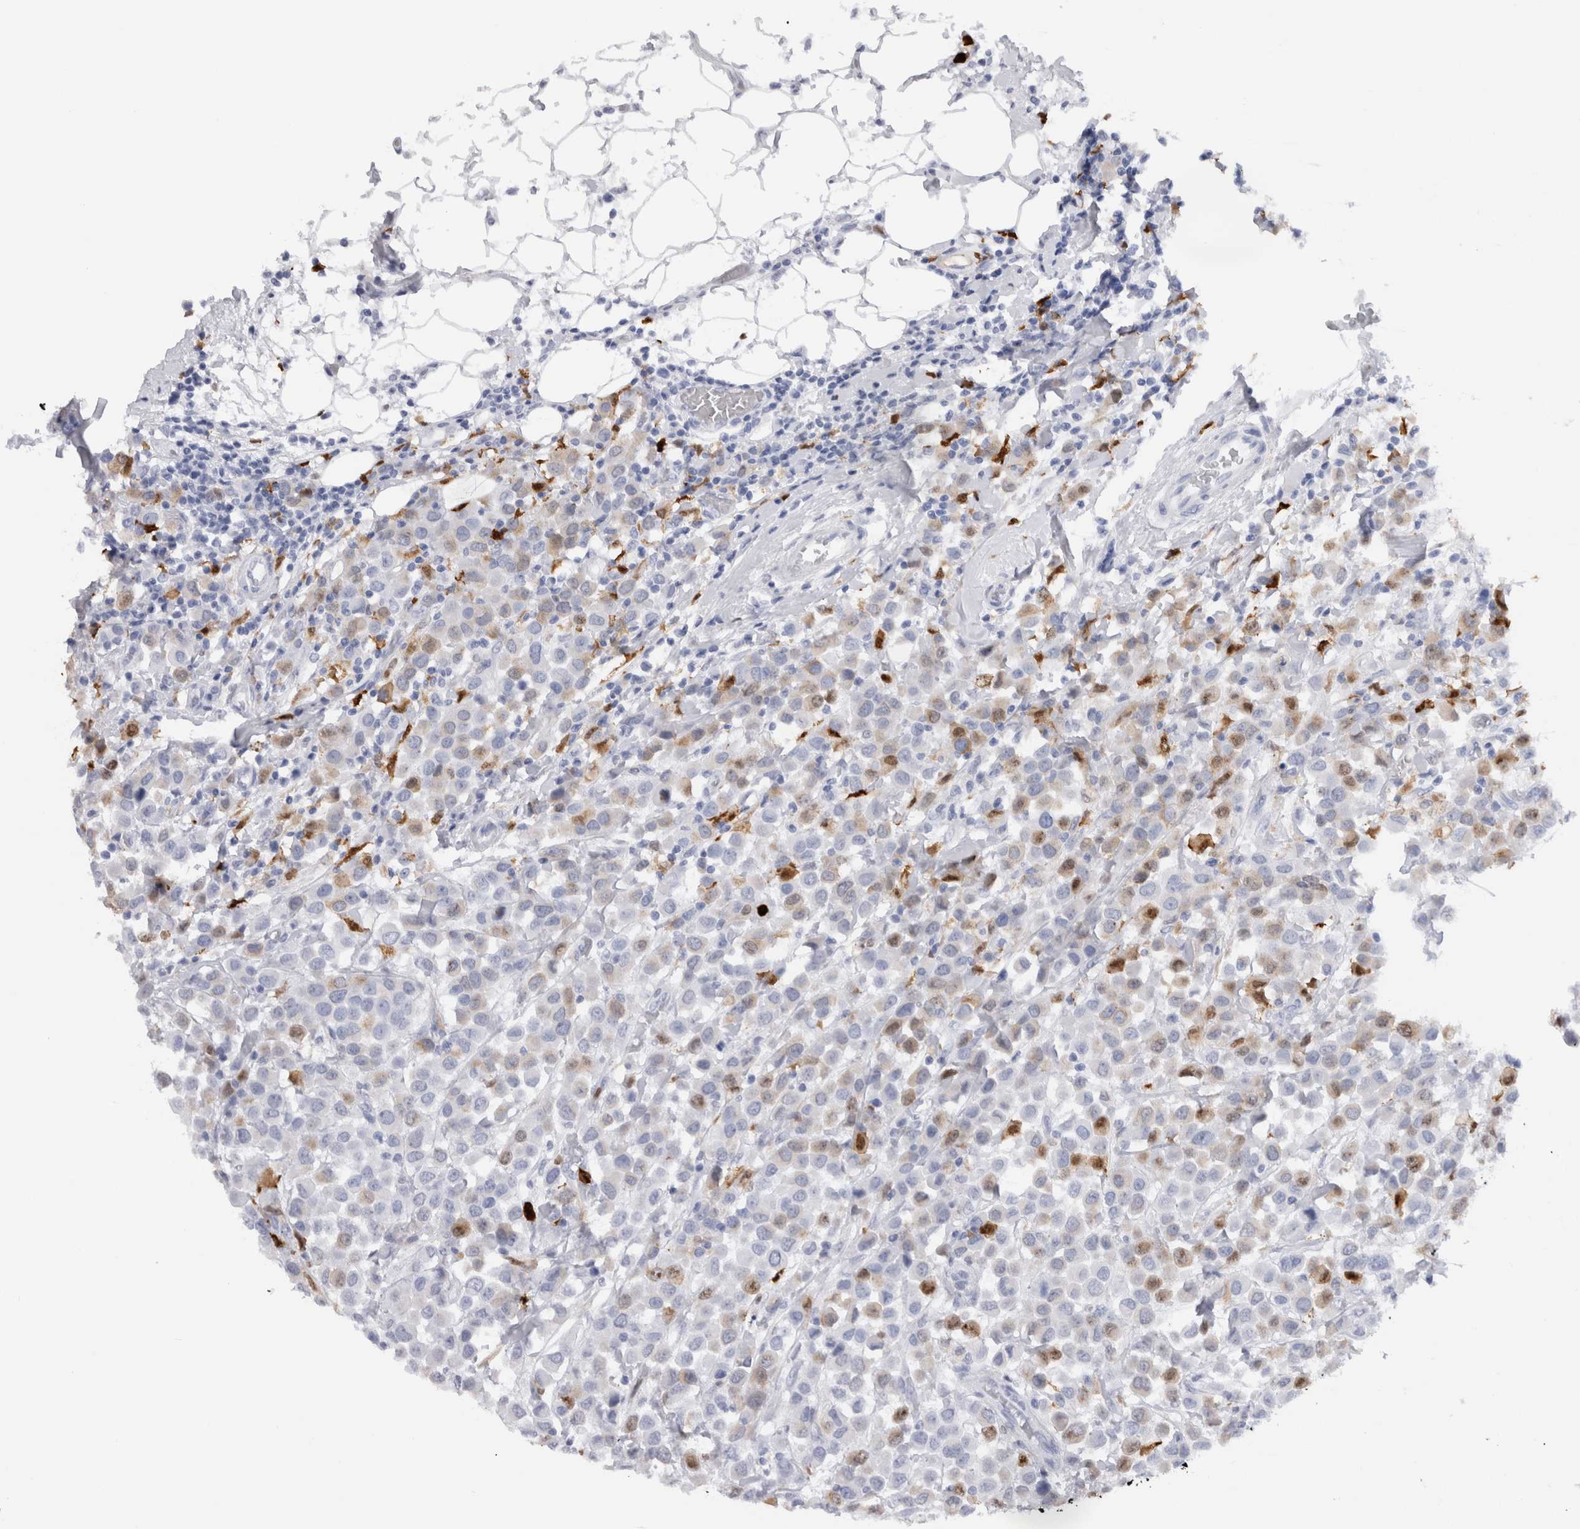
{"staining": {"intensity": "moderate", "quantity": "<25%", "location": "cytoplasmic/membranous,nuclear"}, "tissue": "breast cancer", "cell_type": "Tumor cells", "image_type": "cancer", "snomed": [{"axis": "morphology", "description": "Duct carcinoma"}, {"axis": "topography", "description": "Breast"}], "caption": "DAB immunohistochemical staining of human breast invasive ductal carcinoma exhibits moderate cytoplasmic/membranous and nuclear protein expression in about <25% of tumor cells.", "gene": "S100A8", "patient": {"sex": "female", "age": 61}}